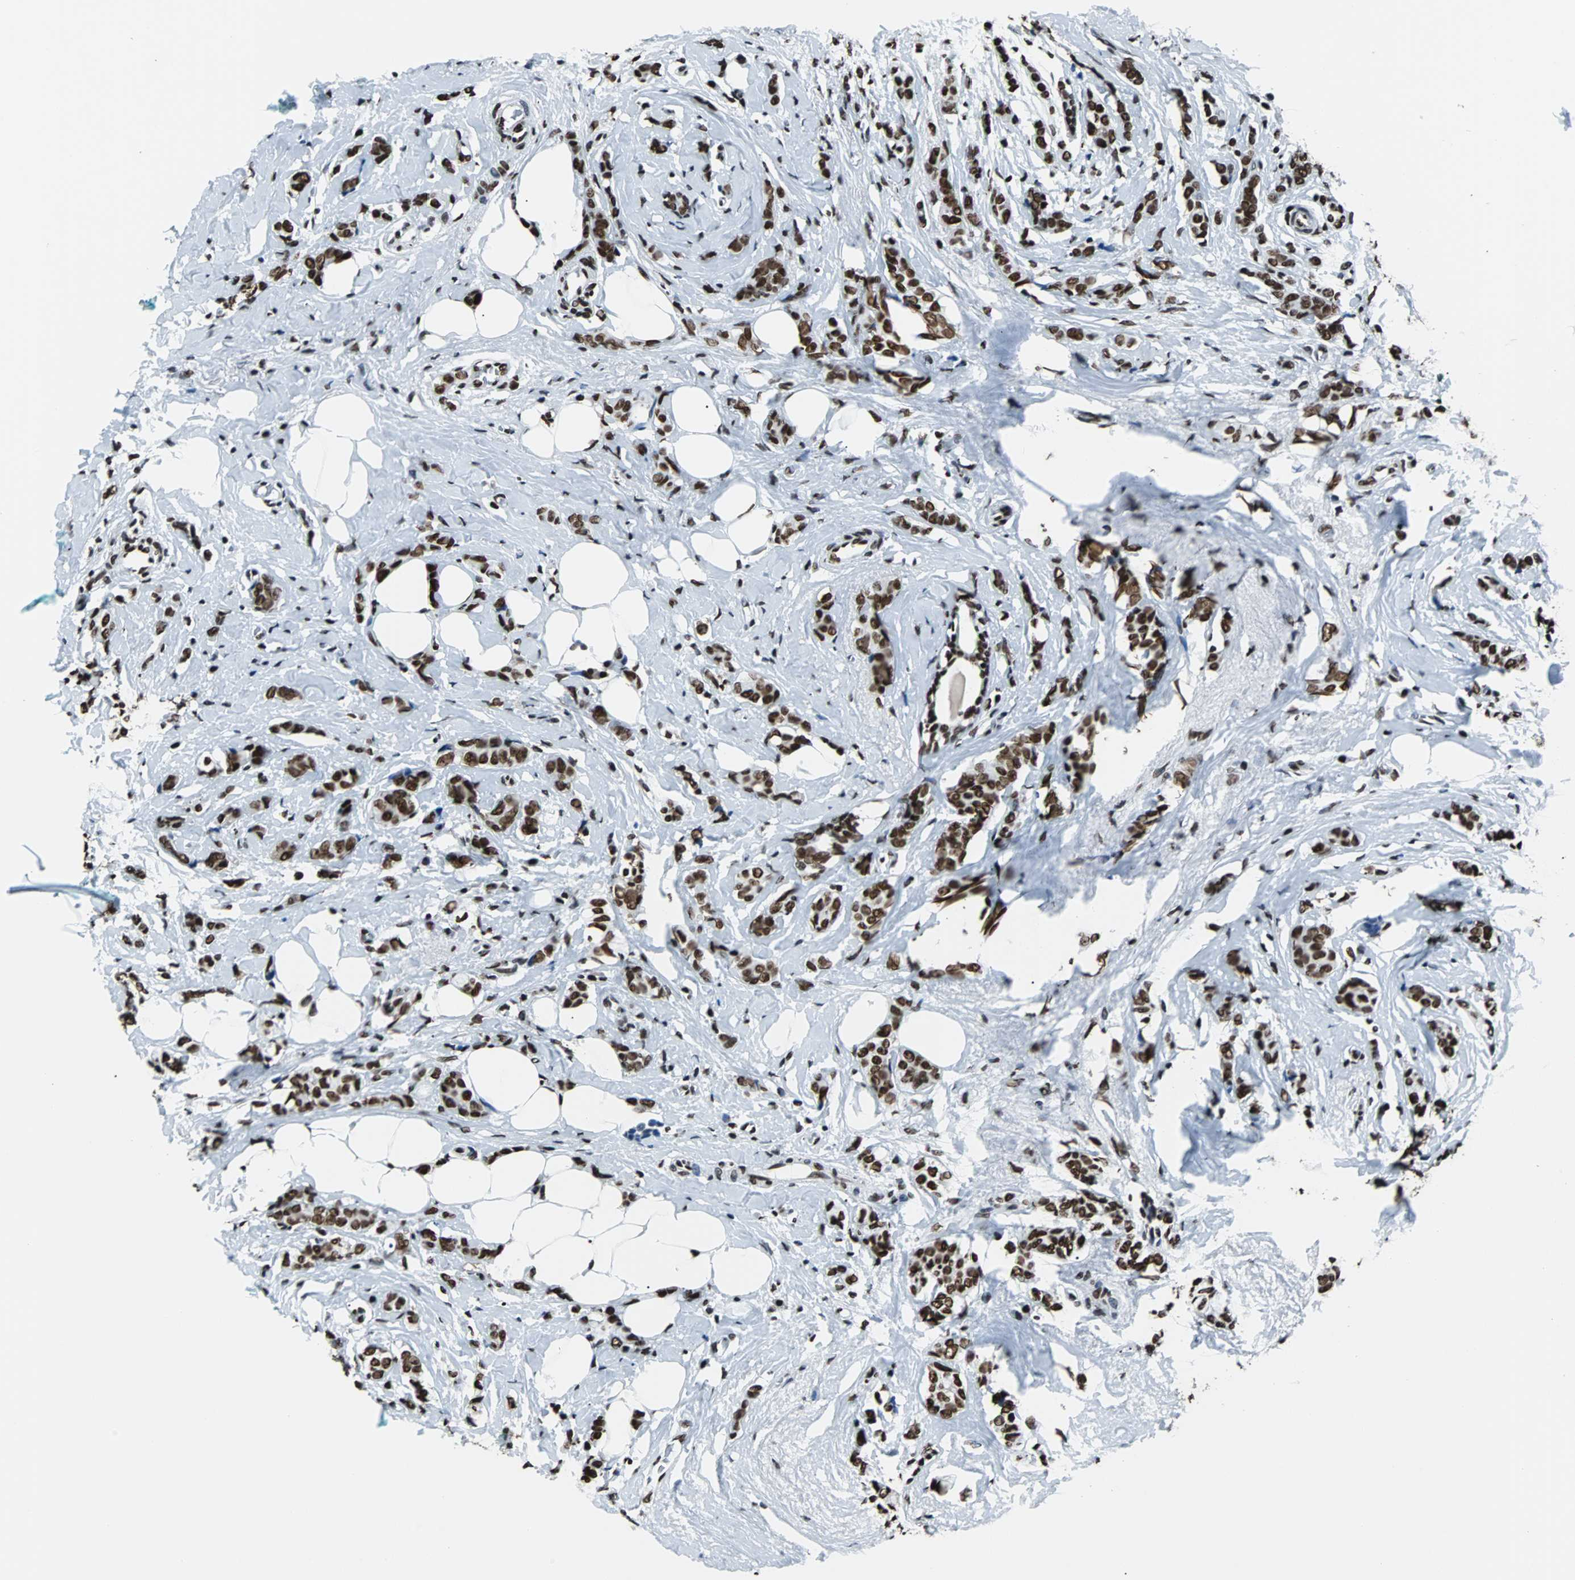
{"staining": {"intensity": "strong", "quantity": ">75%", "location": "nuclear"}, "tissue": "breast cancer", "cell_type": "Tumor cells", "image_type": "cancer", "snomed": [{"axis": "morphology", "description": "Lobular carcinoma"}, {"axis": "topography", "description": "Breast"}], "caption": "The image exhibits a brown stain indicating the presence of a protein in the nuclear of tumor cells in breast lobular carcinoma.", "gene": "FUBP1", "patient": {"sex": "female", "age": 60}}